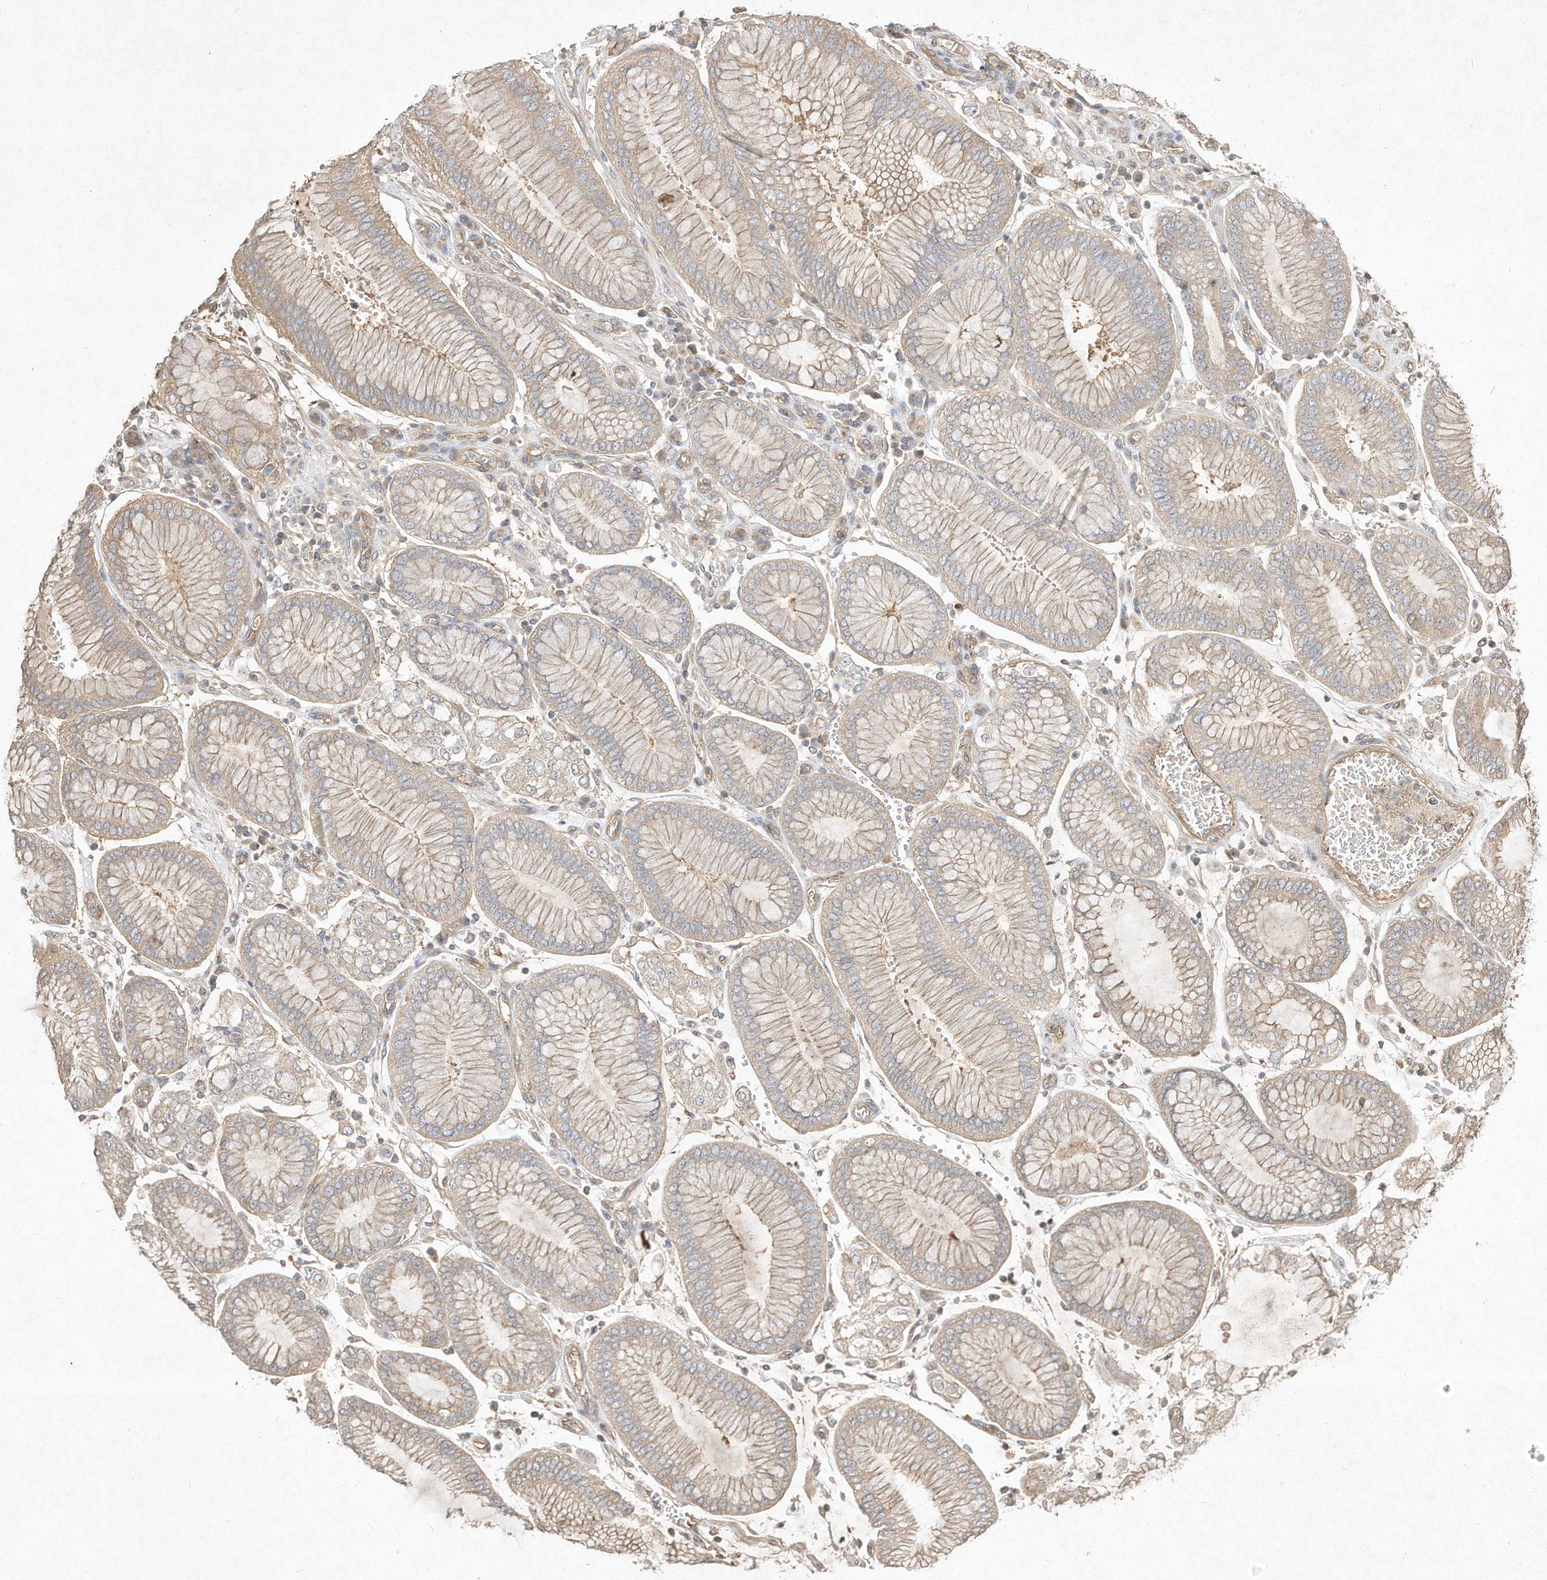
{"staining": {"intensity": "weak", "quantity": "<25%", "location": "cytoplasmic/membranous"}, "tissue": "stomach cancer", "cell_type": "Tumor cells", "image_type": "cancer", "snomed": [{"axis": "morphology", "description": "Adenocarcinoma, NOS"}, {"axis": "topography", "description": "Stomach"}], "caption": "Tumor cells show no significant positivity in stomach cancer (adenocarcinoma). Brightfield microscopy of IHC stained with DAB (brown) and hematoxylin (blue), captured at high magnification.", "gene": "DYNC1I2", "patient": {"sex": "male", "age": 76}}